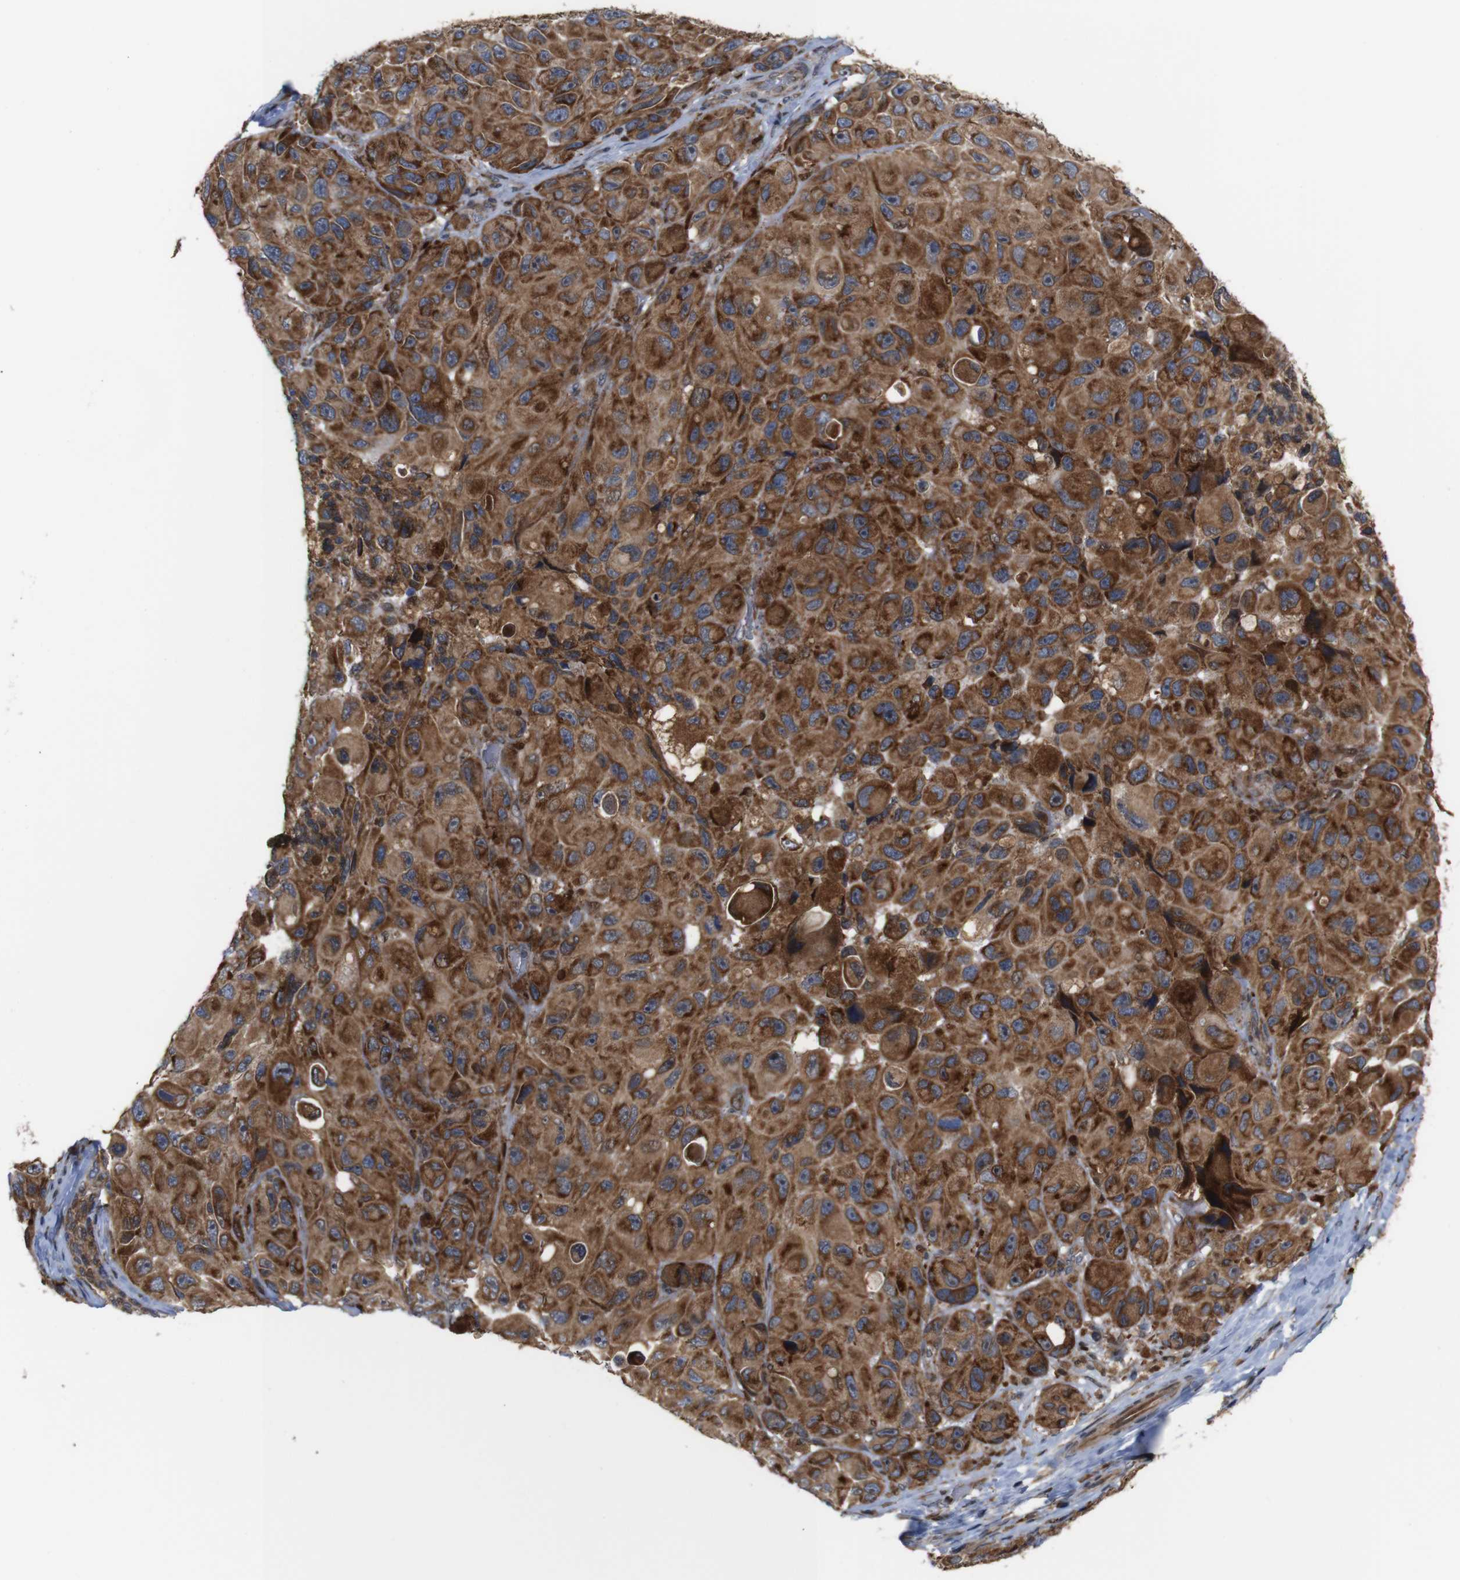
{"staining": {"intensity": "moderate", "quantity": ">75%", "location": "cytoplasmic/membranous"}, "tissue": "melanoma", "cell_type": "Tumor cells", "image_type": "cancer", "snomed": [{"axis": "morphology", "description": "Malignant melanoma, NOS"}, {"axis": "topography", "description": "Skin"}], "caption": "Malignant melanoma stained for a protein (brown) displays moderate cytoplasmic/membranous positive positivity in approximately >75% of tumor cells.", "gene": "PTPN1", "patient": {"sex": "female", "age": 73}}